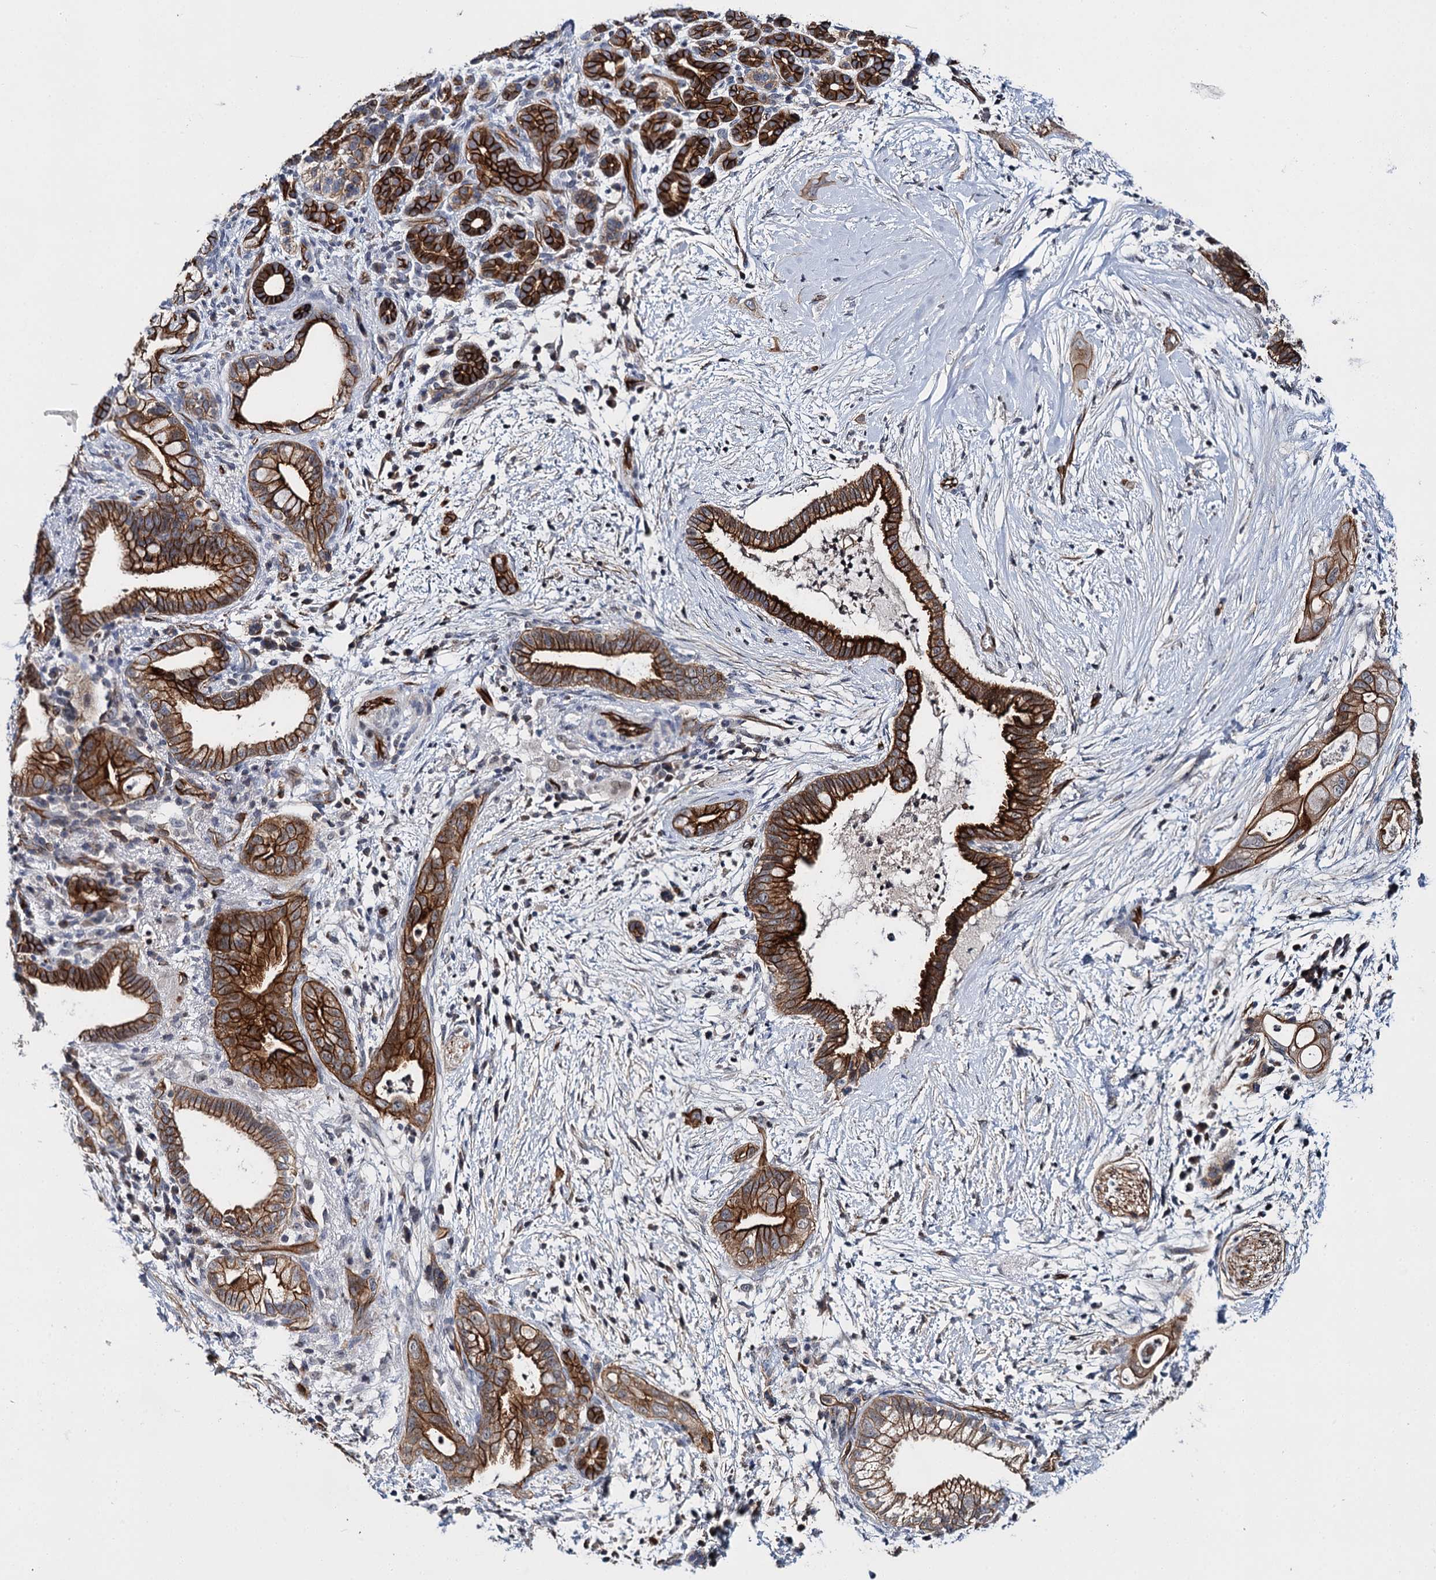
{"staining": {"intensity": "strong", "quantity": ">75%", "location": "cytoplasmic/membranous"}, "tissue": "pancreatic cancer", "cell_type": "Tumor cells", "image_type": "cancer", "snomed": [{"axis": "morphology", "description": "Adenocarcinoma, NOS"}, {"axis": "topography", "description": "Pancreas"}], "caption": "Adenocarcinoma (pancreatic) stained for a protein reveals strong cytoplasmic/membranous positivity in tumor cells. (DAB = brown stain, brightfield microscopy at high magnification).", "gene": "ABLIM1", "patient": {"sex": "male", "age": 59}}